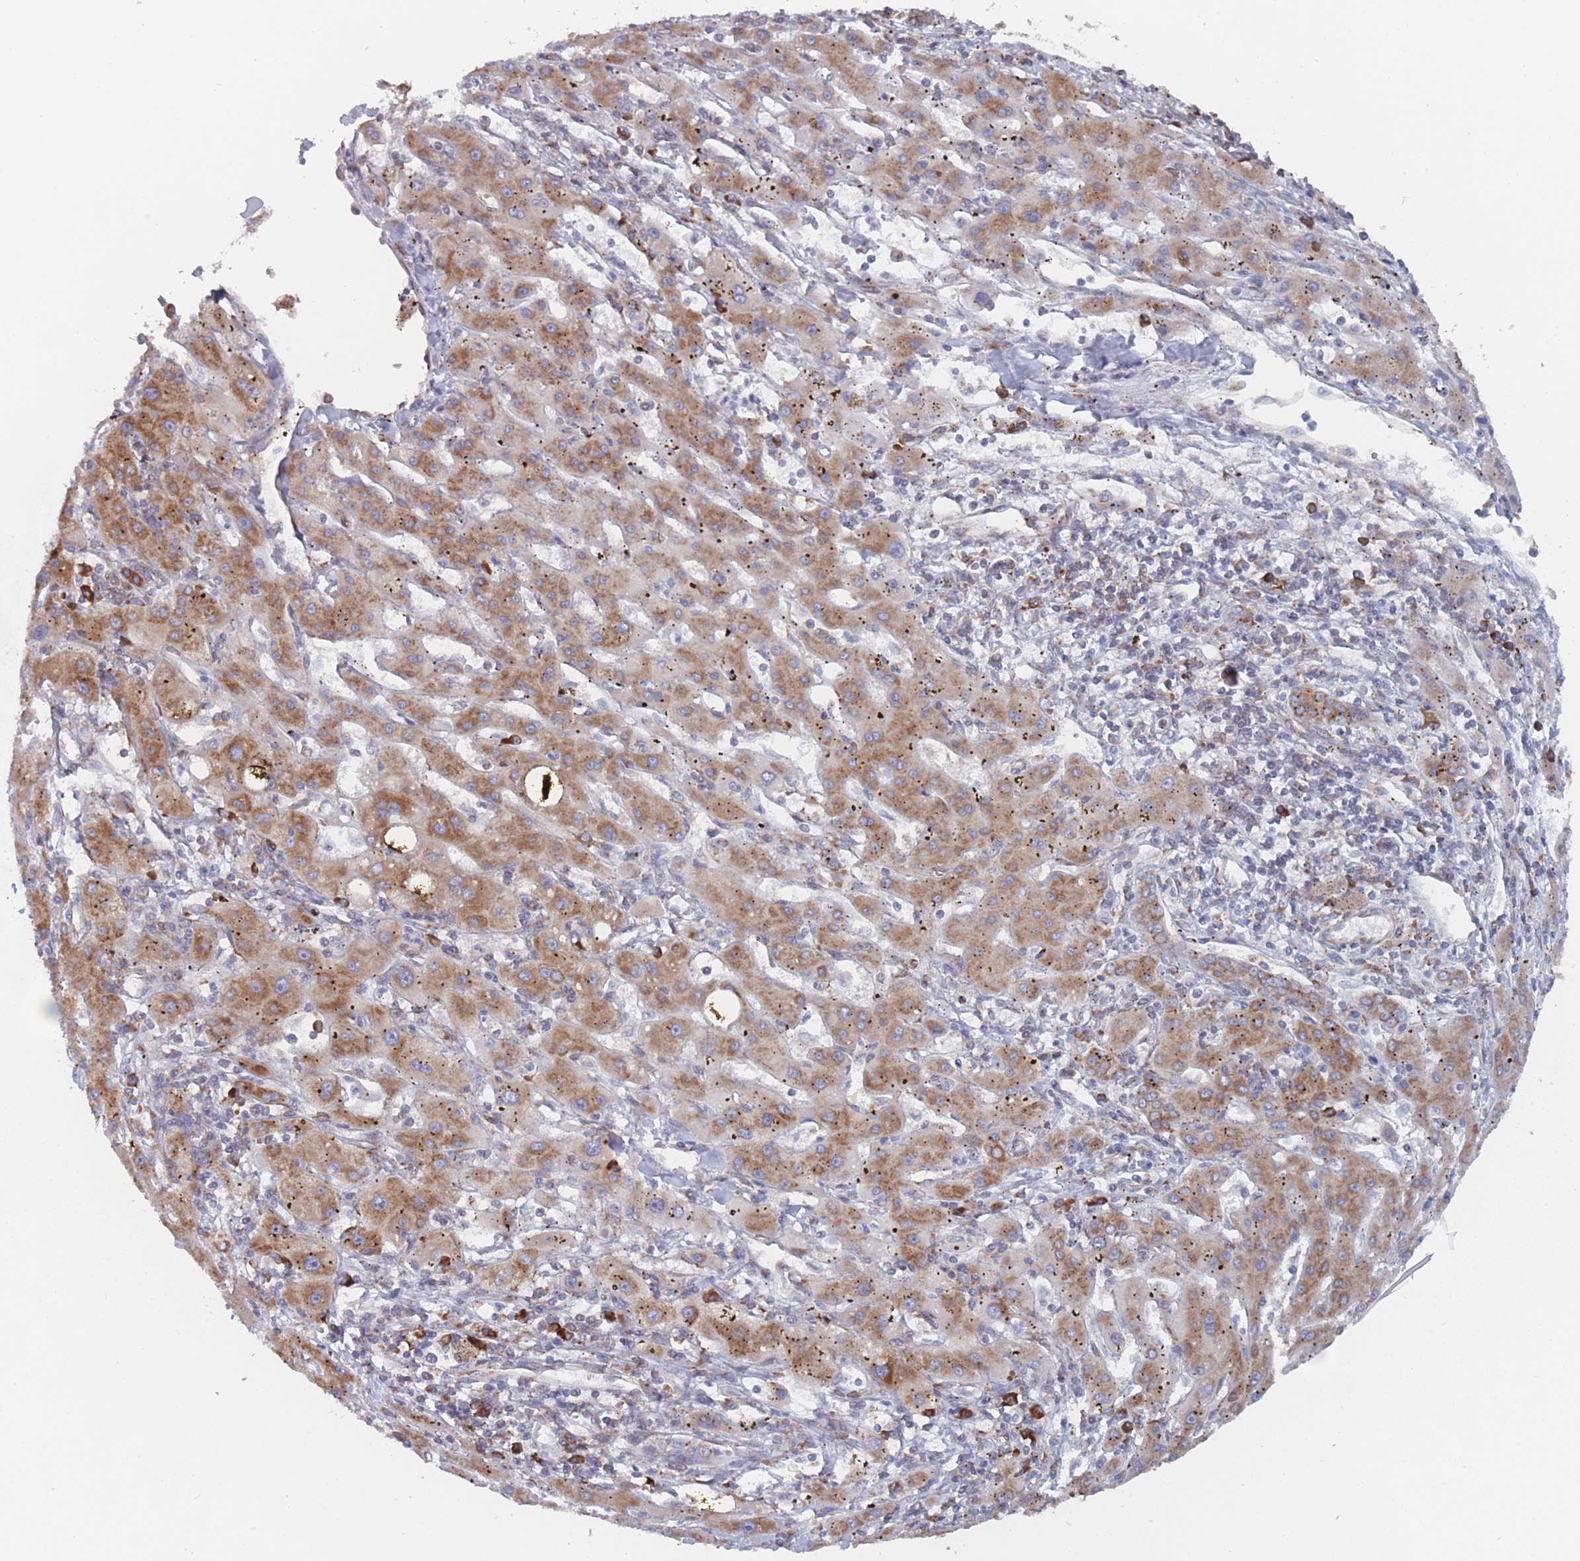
{"staining": {"intensity": "moderate", "quantity": ">75%", "location": "cytoplasmic/membranous"}, "tissue": "liver cancer", "cell_type": "Tumor cells", "image_type": "cancer", "snomed": [{"axis": "morphology", "description": "Carcinoma, Hepatocellular, NOS"}, {"axis": "topography", "description": "Liver"}], "caption": "Immunohistochemistry (IHC) (DAB) staining of human liver cancer (hepatocellular carcinoma) shows moderate cytoplasmic/membranous protein positivity in approximately >75% of tumor cells.", "gene": "EEF1B2", "patient": {"sex": "male", "age": 72}}